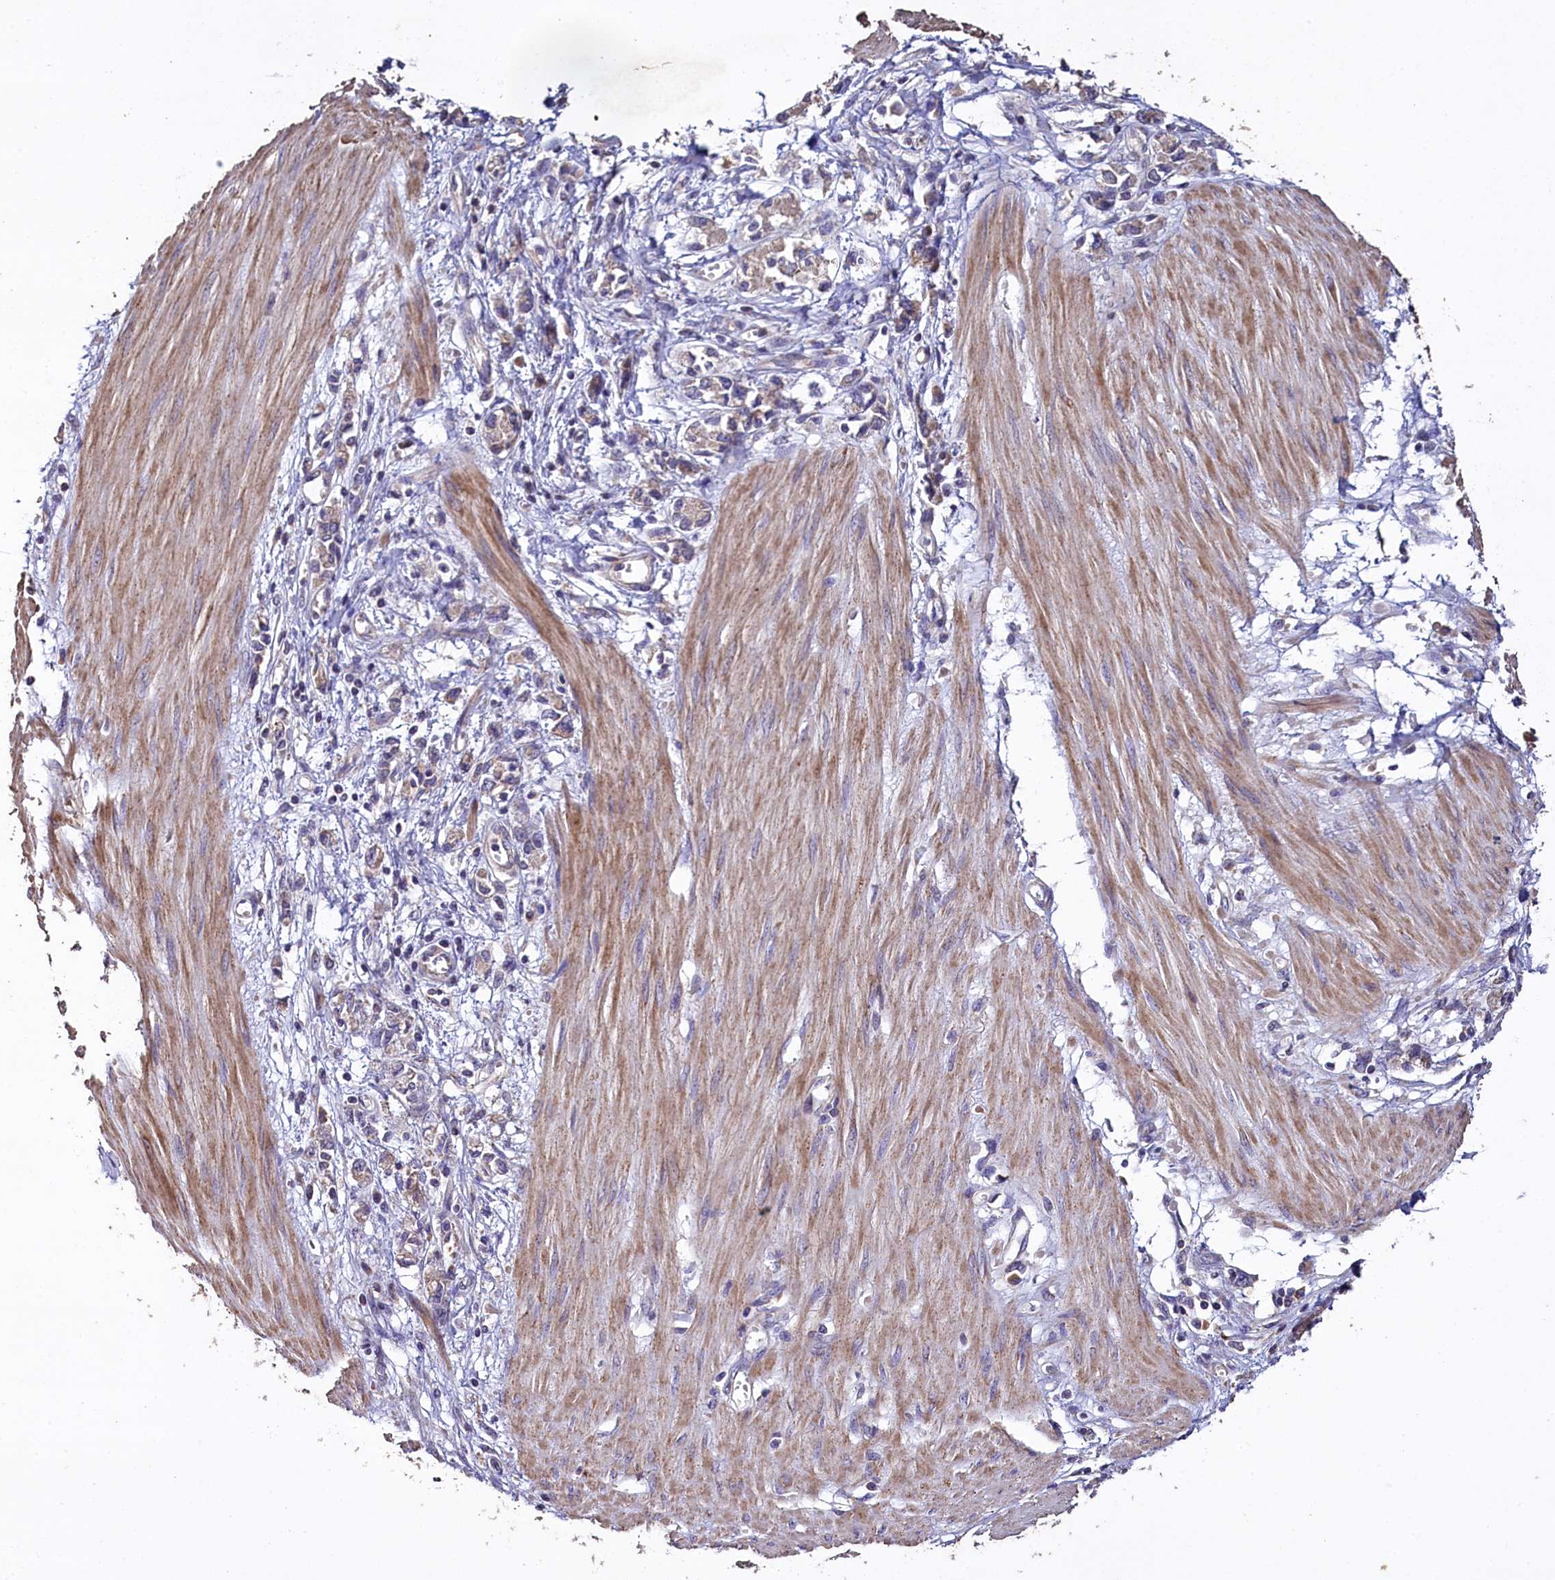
{"staining": {"intensity": "negative", "quantity": "none", "location": "none"}, "tissue": "stomach cancer", "cell_type": "Tumor cells", "image_type": "cancer", "snomed": [{"axis": "morphology", "description": "Adenocarcinoma, NOS"}, {"axis": "topography", "description": "Stomach"}], "caption": "This image is of adenocarcinoma (stomach) stained with immunohistochemistry (IHC) to label a protein in brown with the nuclei are counter-stained blue. There is no positivity in tumor cells. The staining was performed using DAB to visualize the protein expression in brown, while the nuclei were stained in blue with hematoxylin (Magnification: 20x).", "gene": "COQ9", "patient": {"sex": "female", "age": 76}}